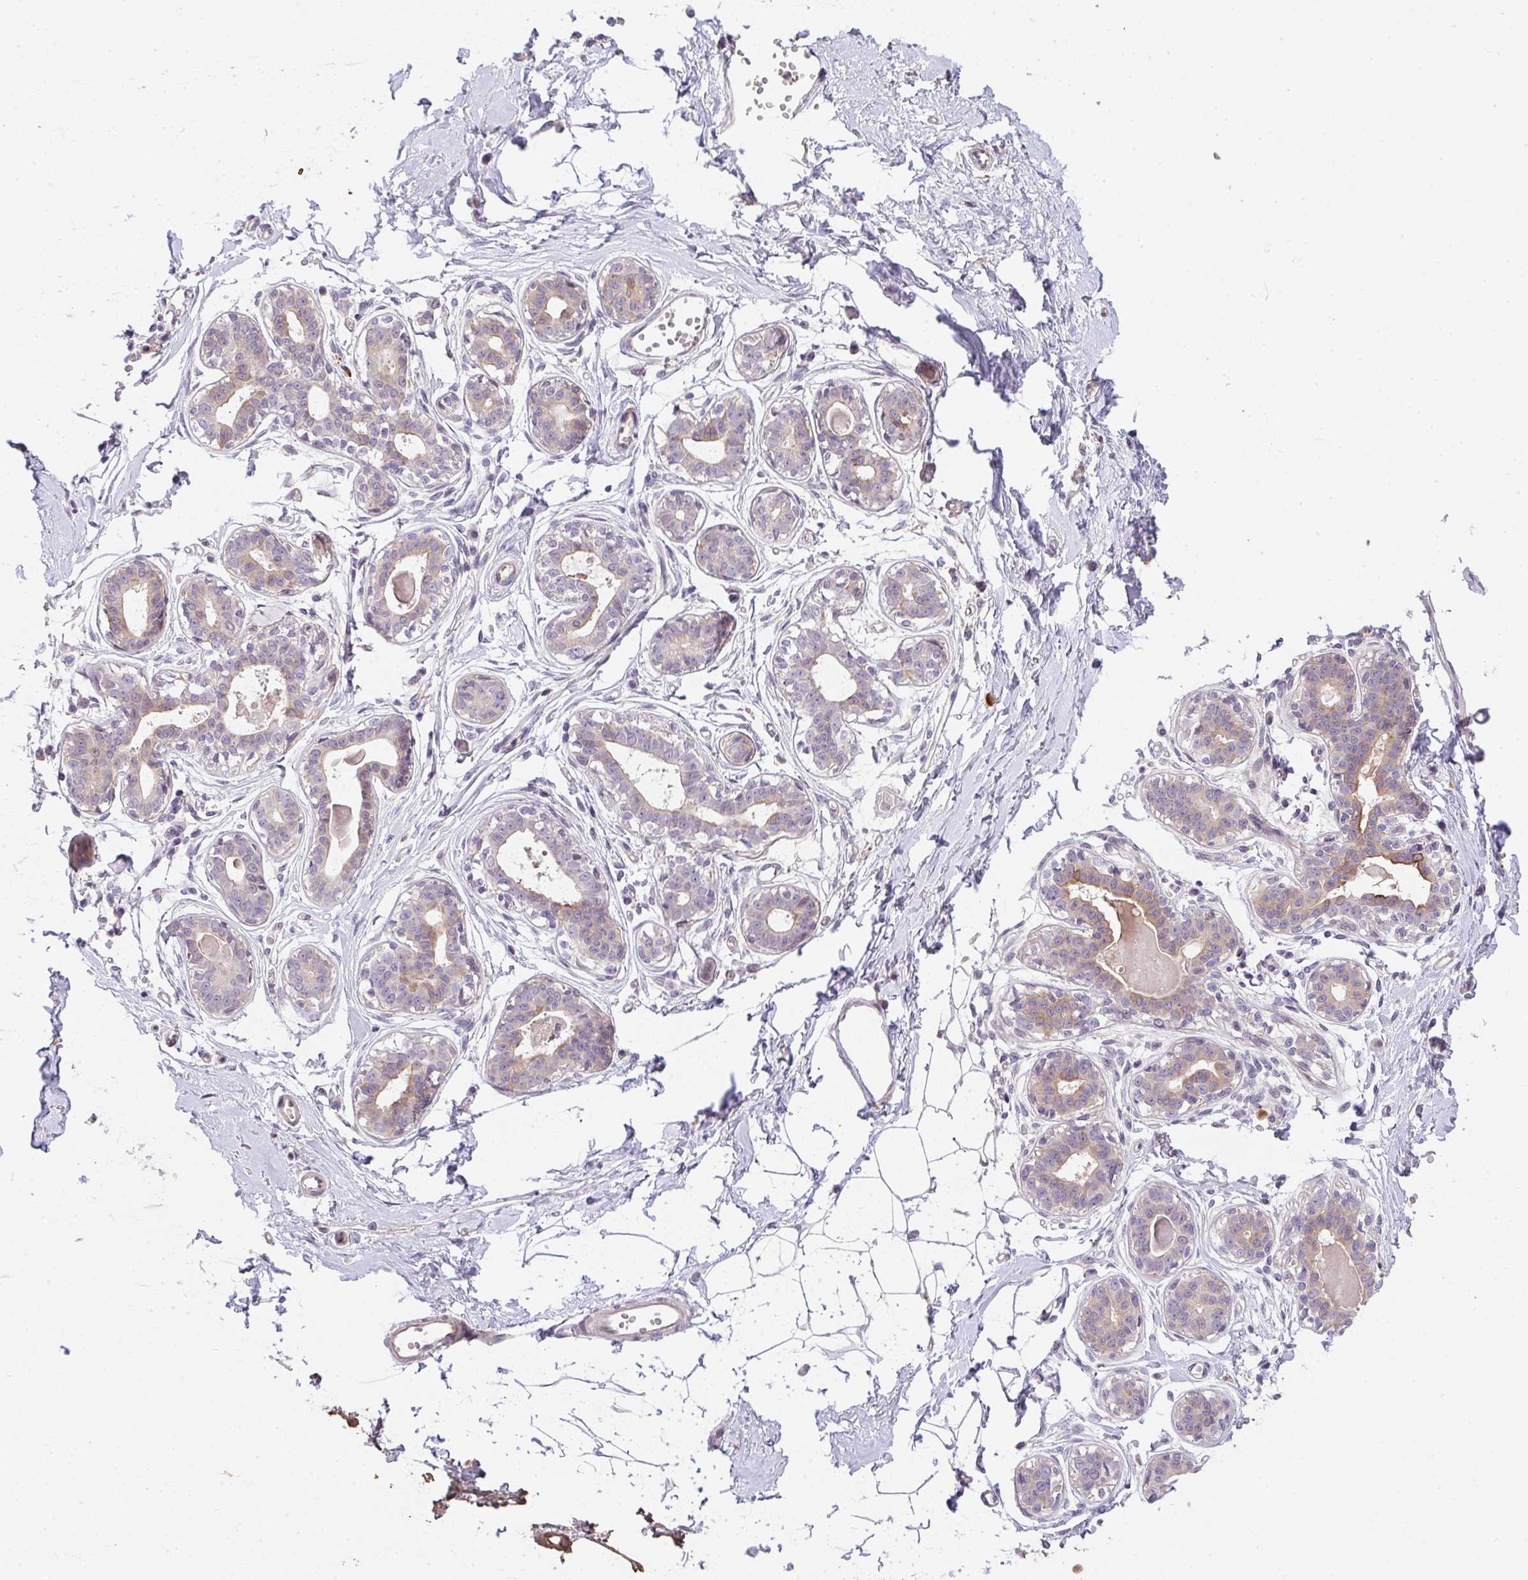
{"staining": {"intensity": "negative", "quantity": "none", "location": "none"}, "tissue": "breast", "cell_type": "Adipocytes", "image_type": "normal", "snomed": [{"axis": "morphology", "description": "Normal tissue, NOS"}, {"axis": "topography", "description": "Breast"}], "caption": "Immunohistochemical staining of unremarkable human breast reveals no significant expression in adipocytes.", "gene": "TNFRSF10A", "patient": {"sex": "female", "age": 45}}